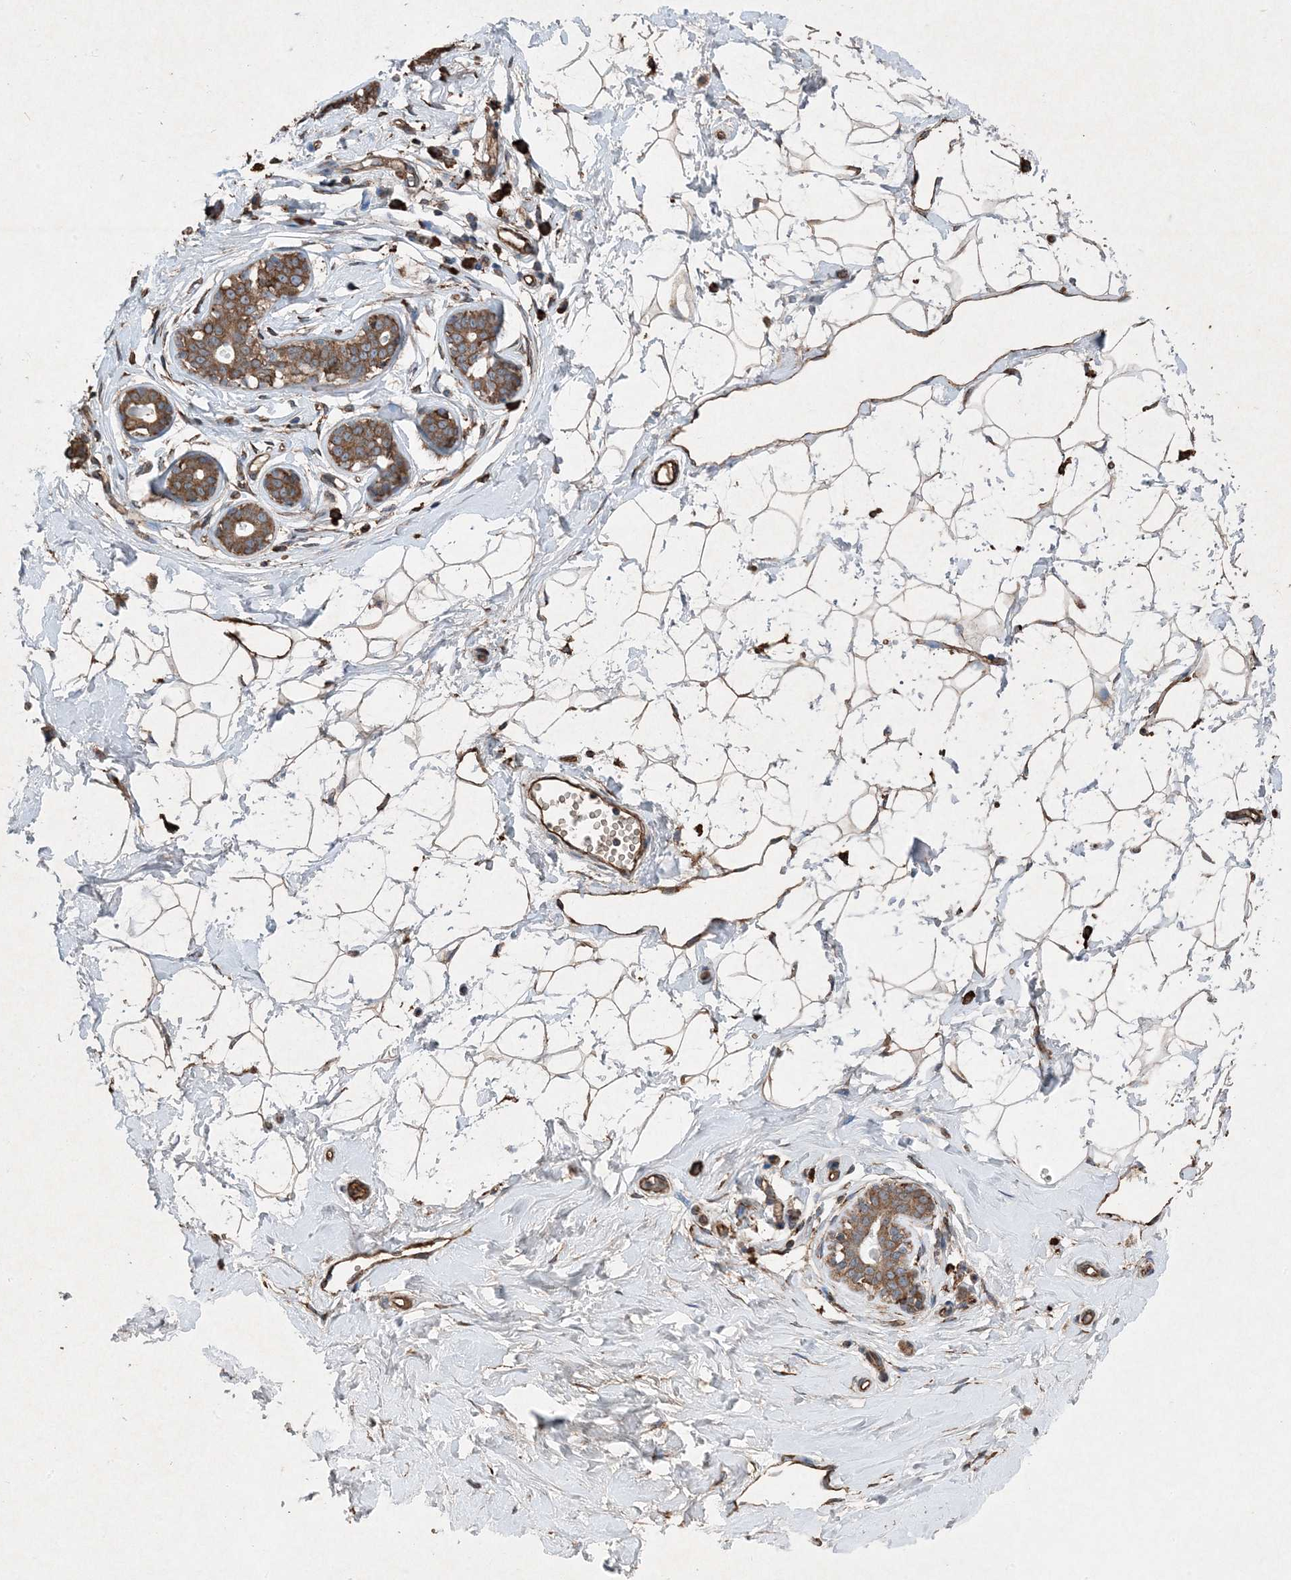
{"staining": {"intensity": "weak", "quantity": ">75%", "location": "cytoplasmic/membranous"}, "tissue": "breast", "cell_type": "Adipocytes", "image_type": "normal", "snomed": [{"axis": "morphology", "description": "Normal tissue, NOS"}, {"axis": "morphology", "description": "Adenoma, NOS"}, {"axis": "topography", "description": "Breast"}], "caption": "Immunohistochemical staining of normal human breast shows low levels of weak cytoplasmic/membranous positivity in approximately >75% of adipocytes. (DAB (3,3'-diaminobenzidine) IHC, brown staining for protein, blue staining for nuclei).", "gene": "PDIA6", "patient": {"sex": "female", "age": 23}}